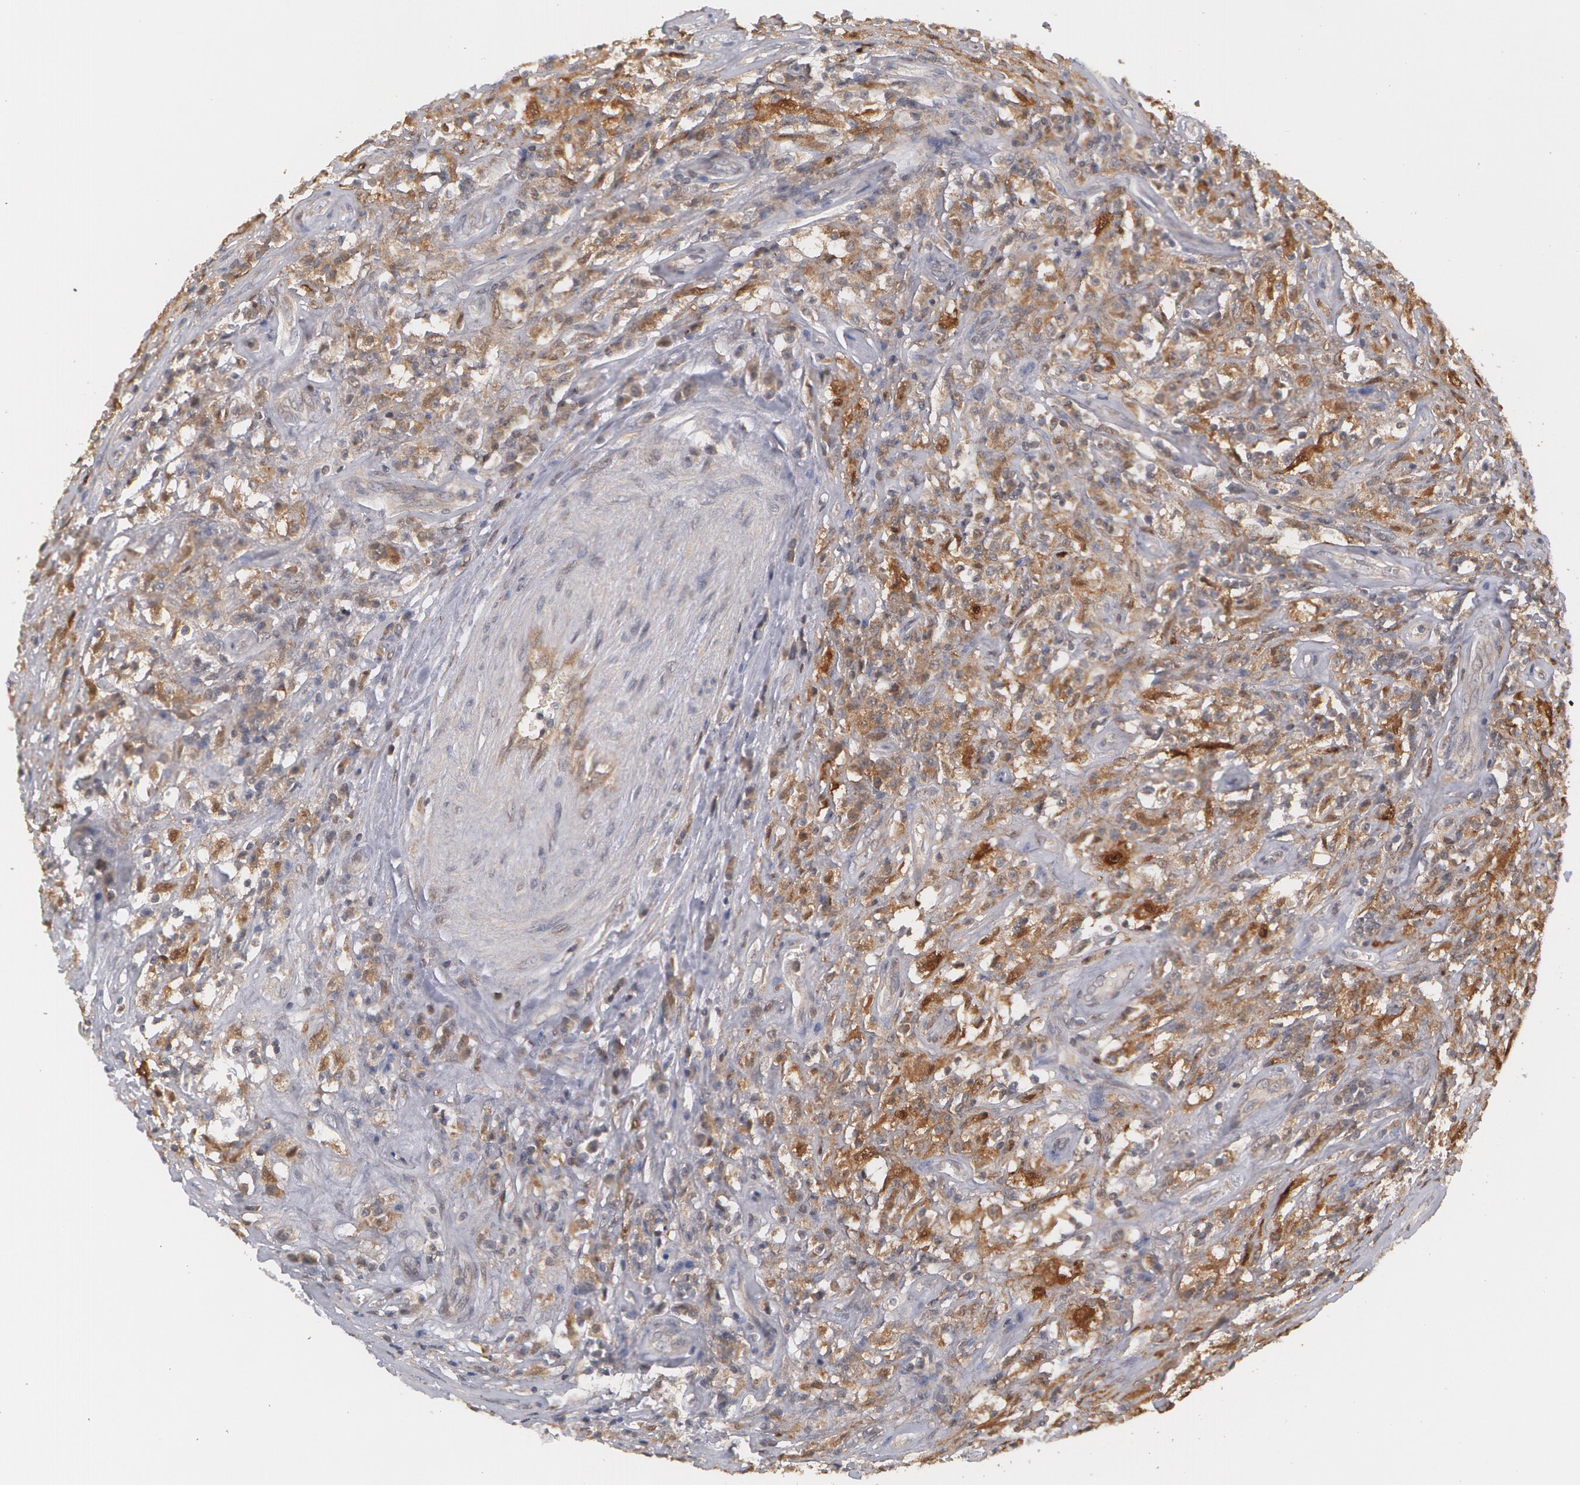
{"staining": {"intensity": "weak", "quantity": "25%-75%", "location": "cytoplasmic/membranous"}, "tissue": "testis cancer", "cell_type": "Tumor cells", "image_type": "cancer", "snomed": [{"axis": "morphology", "description": "Seminoma, NOS"}, {"axis": "topography", "description": "Testis"}], "caption": "A brown stain highlights weak cytoplasmic/membranous expression of a protein in human testis seminoma tumor cells.", "gene": "TXNRD1", "patient": {"sex": "male", "age": 34}}